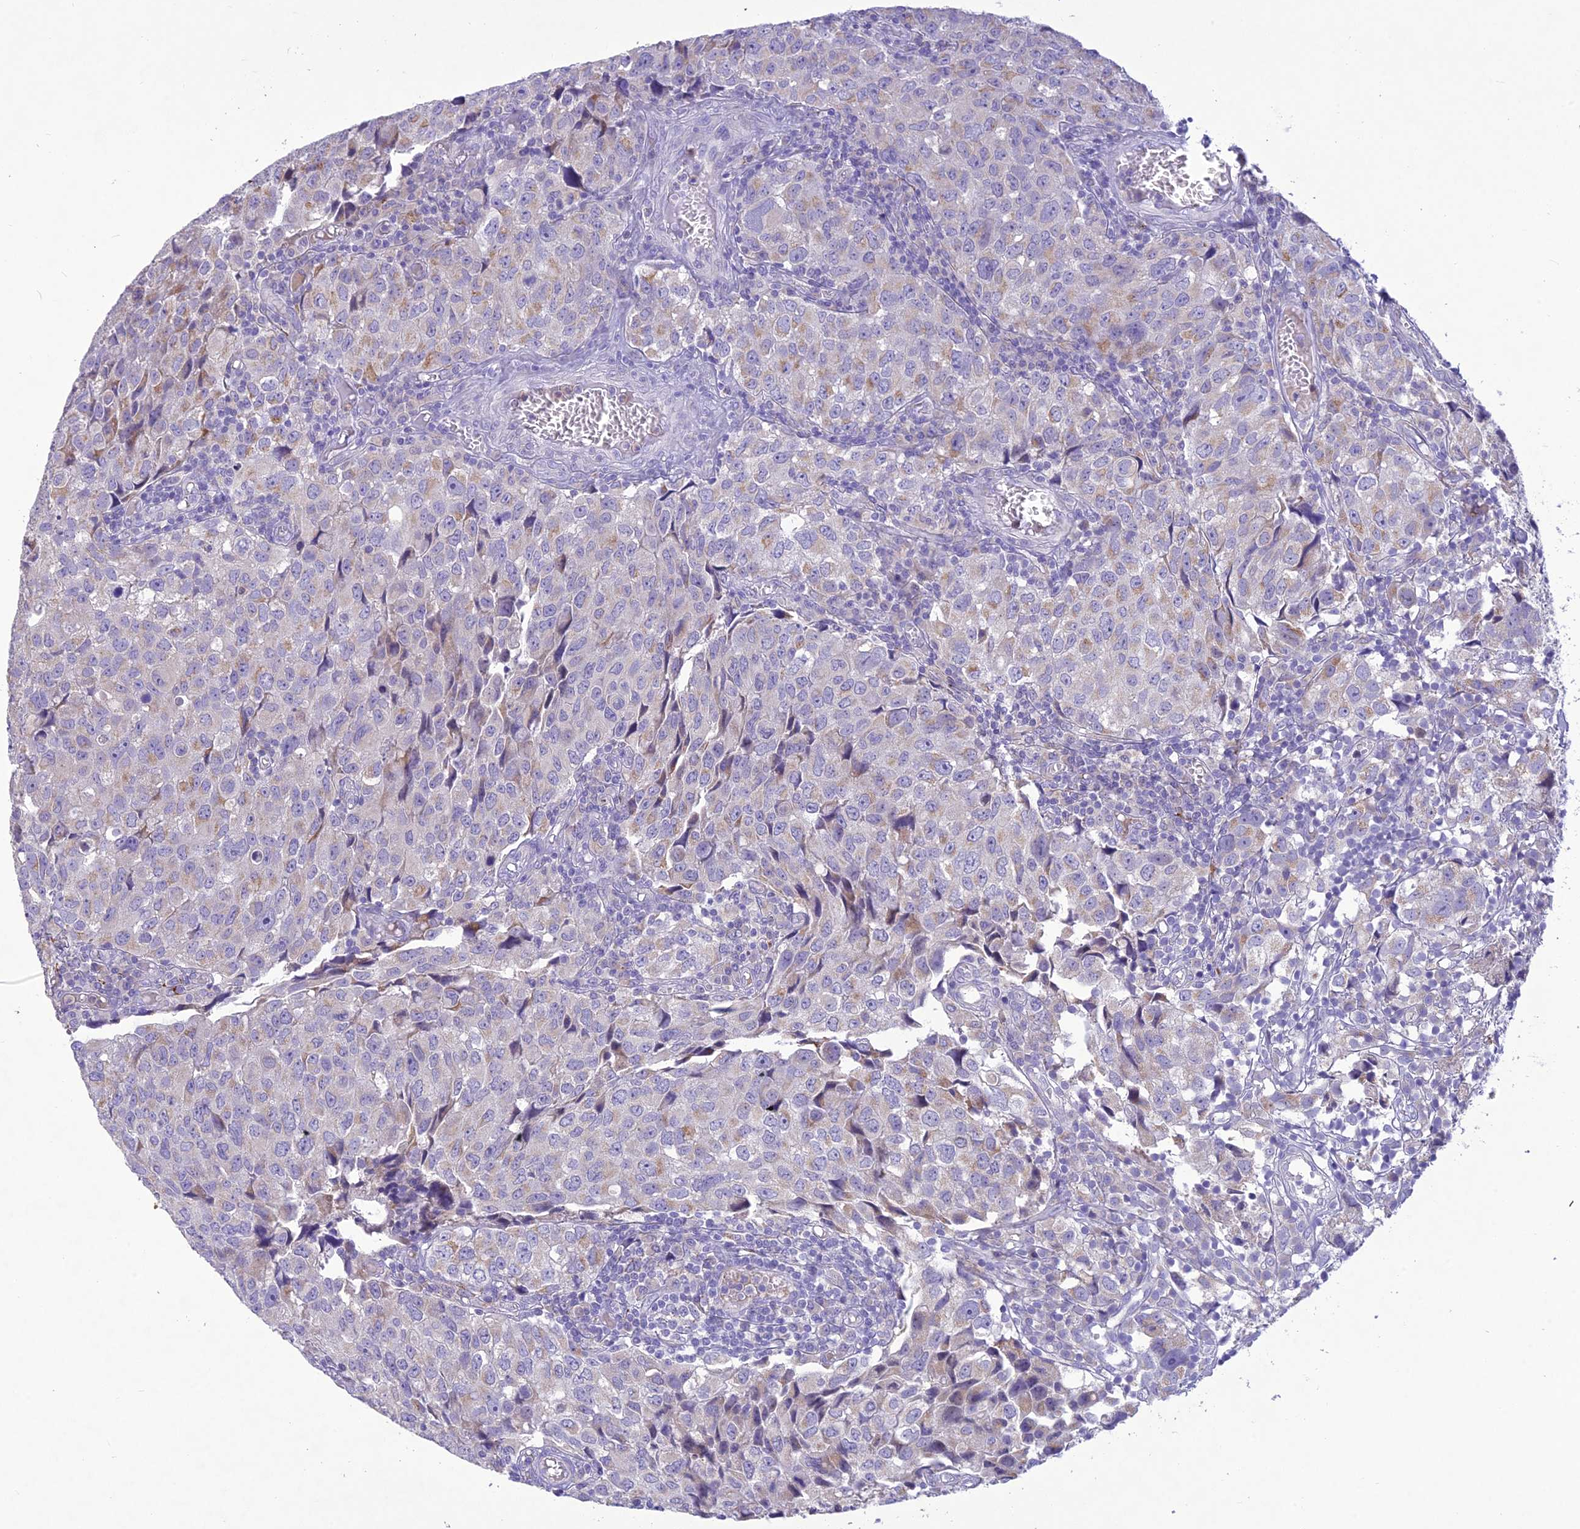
{"staining": {"intensity": "weak", "quantity": "<25%", "location": "cytoplasmic/membranous"}, "tissue": "urothelial cancer", "cell_type": "Tumor cells", "image_type": "cancer", "snomed": [{"axis": "morphology", "description": "Urothelial carcinoma, High grade"}, {"axis": "topography", "description": "Urinary bladder"}], "caption": "Photomicrograph shows no protein staining in tumor cells of urothelial cancer tissue. (Brightfield microscopy of DAB (3,3'-diaminobenzidine) IHC at high magnification).", "gene": "SLC13A5", "patient": {"sex": "female", "age": 75}}